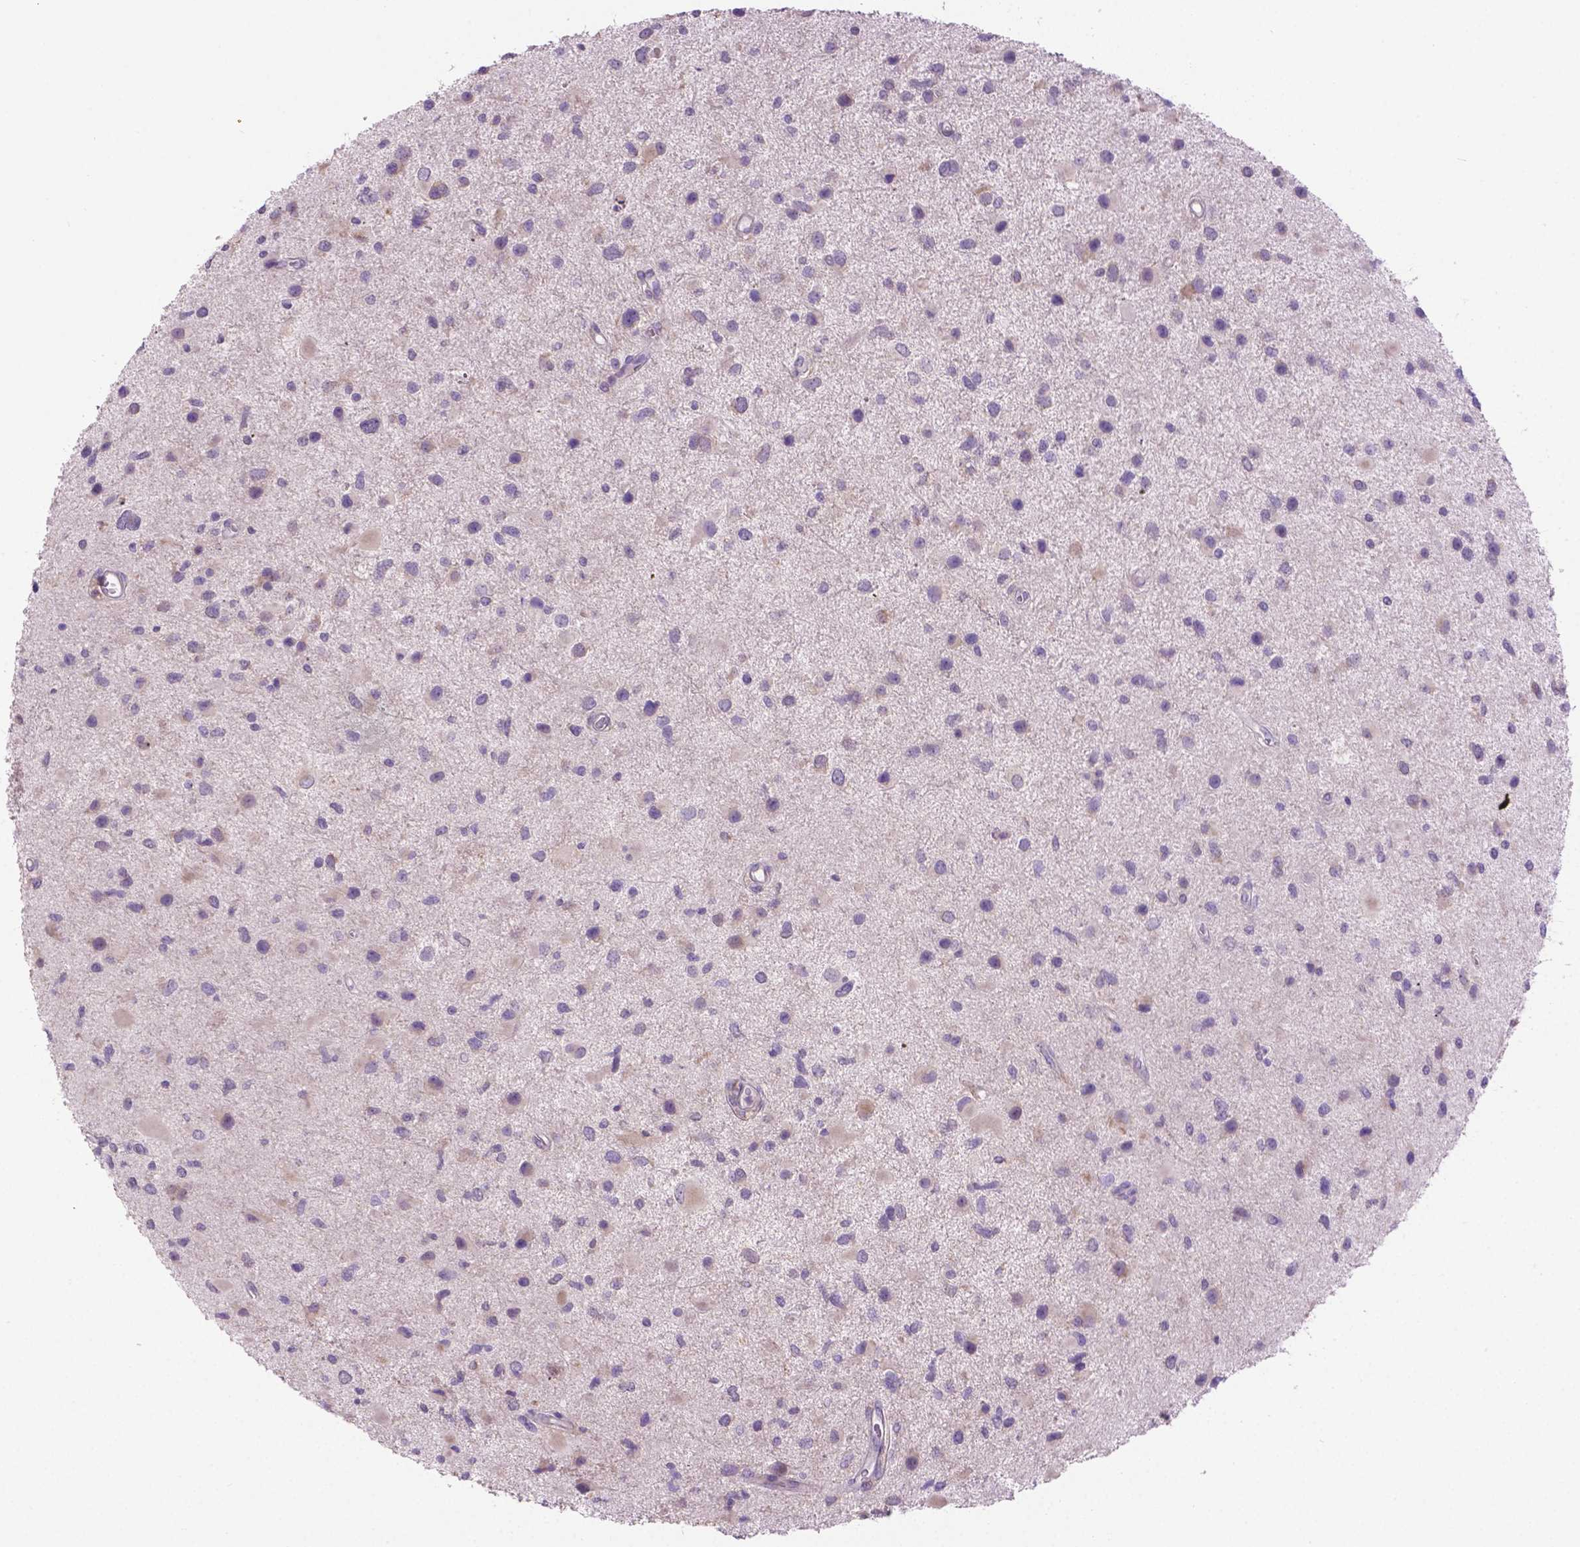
{"staining": {"intensity": "negative", "quantity": "none", "location": "none"}, "tissue": "glioma", "cell_type": "Tumor cells", "image_type": "cancer", "snomed": [{"axis": "morphology", "description": "Glioma, malignant, Low grade"}, {"axis": "topography", "description": "Brain"}], "caption": "Malignant glioma (low-grade) was stained to show a protein in brown. There is no significant positivity in tumor cells.", "gene": "CDH7", "patient": {"sex": "female", "age": 32}}